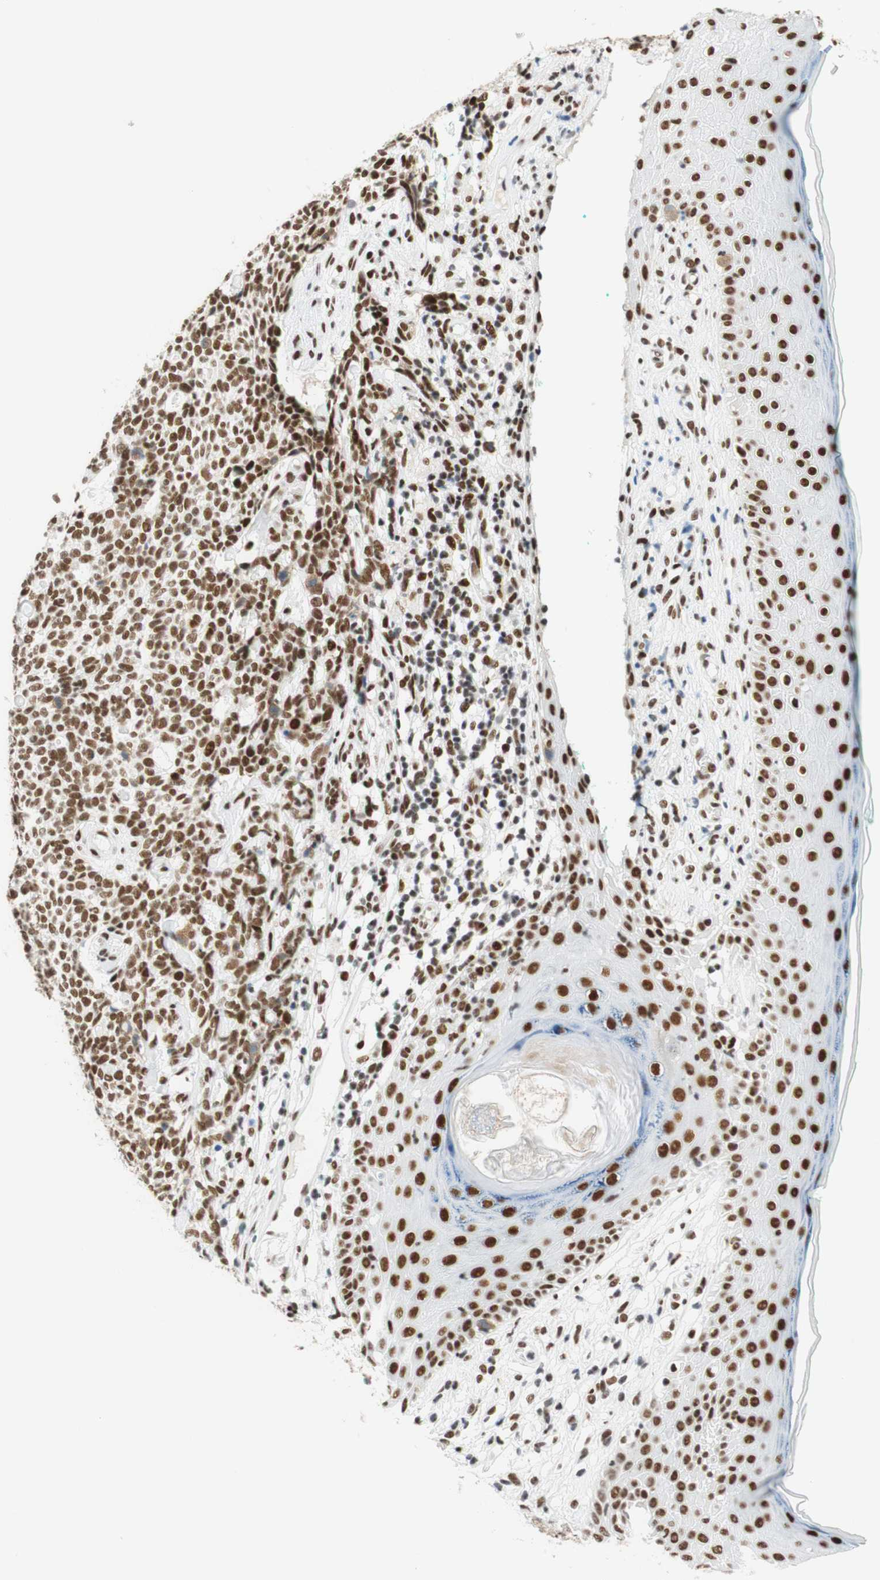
{"staining": {"intensity": "moderate", "quantity": ">75%", "location": "nuclear"}, "tissue": "skin cancer", "cell_type": "Tumor cells", "image_type": "cancer", "snomed": [{"axis": "morphology", "description": "Basal cell carcinoma"}, {"axis": "topography", "description": "Skin"}], "caption": "A histopathology image of human skin cancer stained for a protein displays moderate nuclear brown staining in tumor cells.", "gene": "RNF20", "patient": {"sex": "female", "age": 84}}